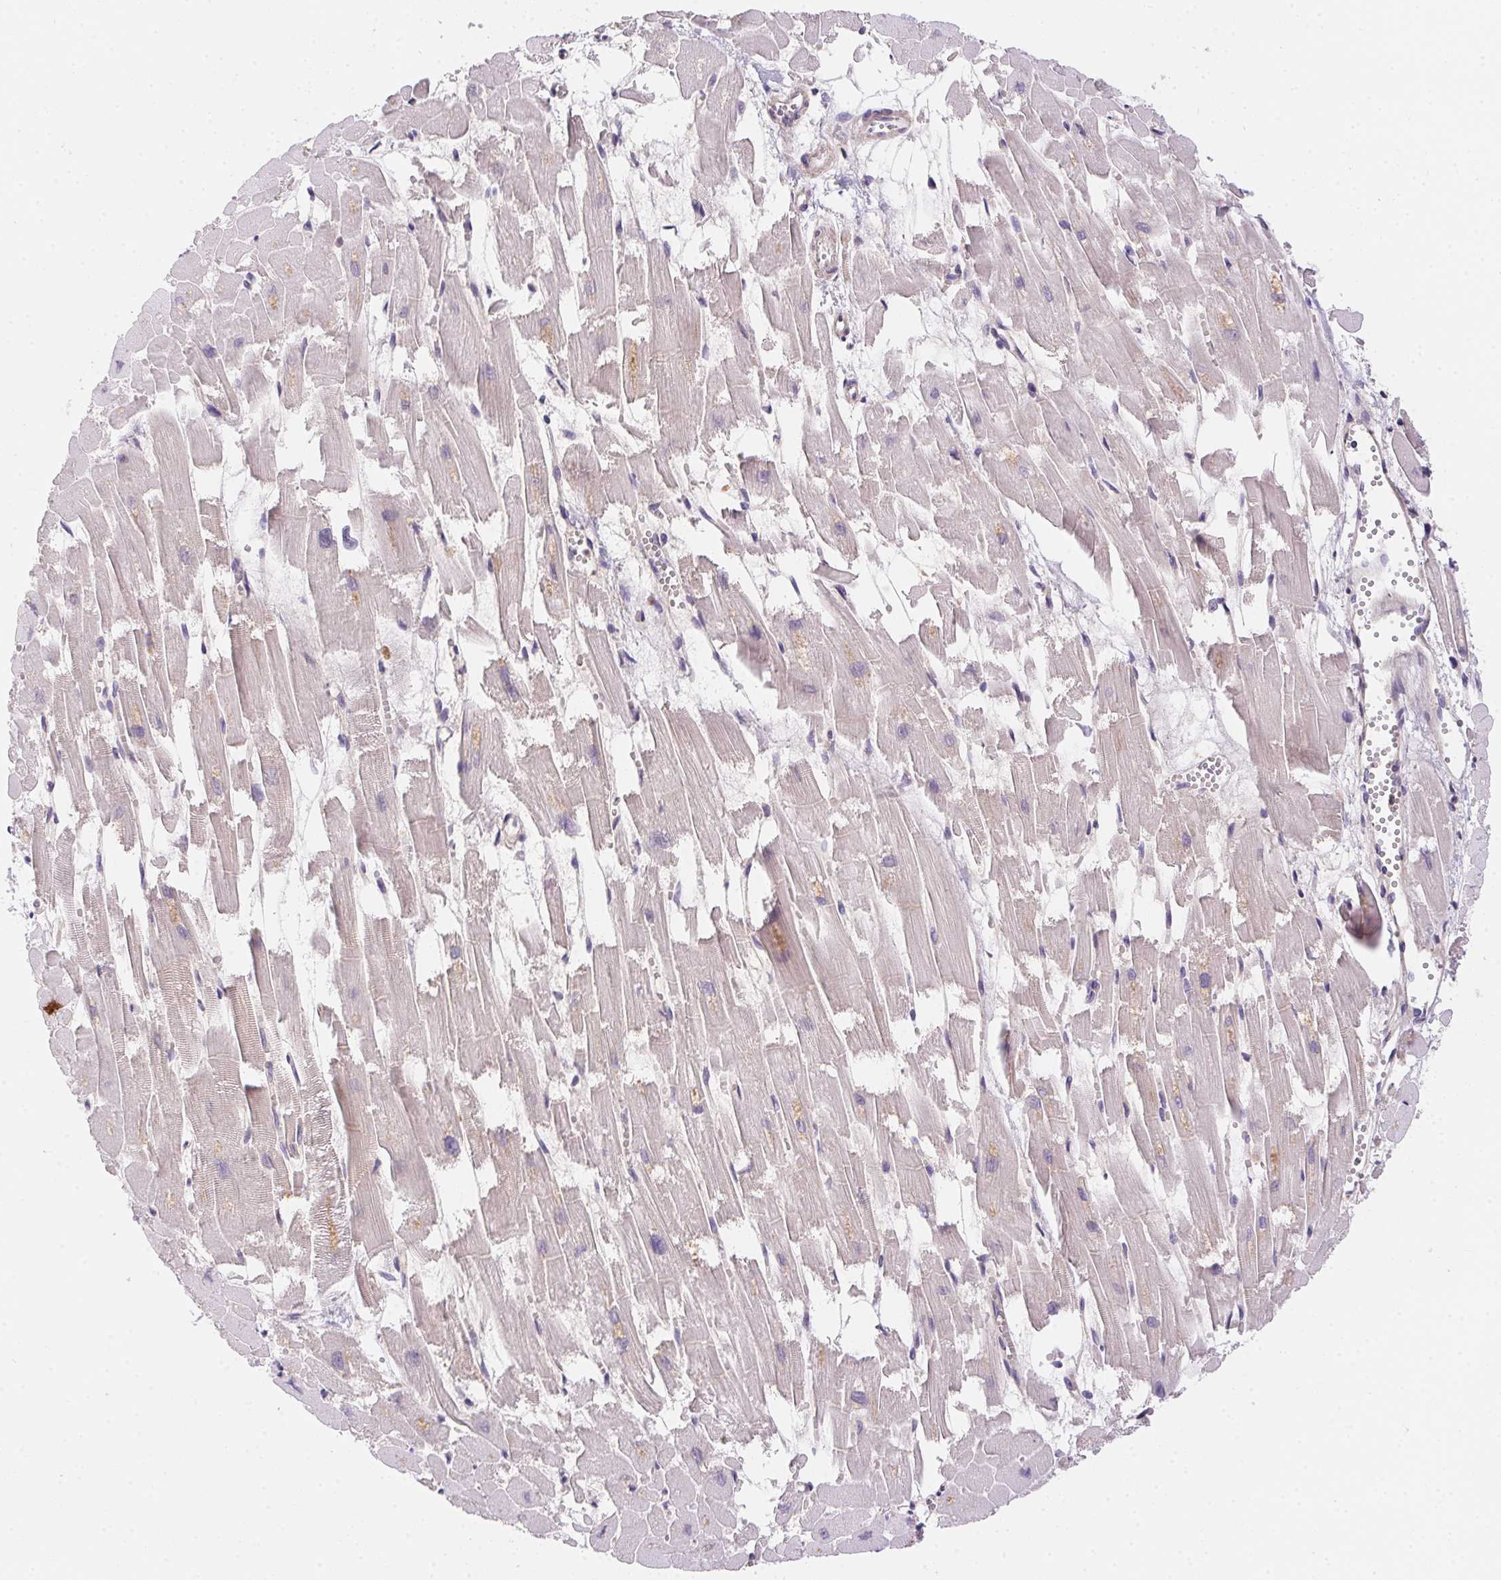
{"staining": {"intensity": "negative", "quantity": "none", "location": "none"}, "tissue": "heart muscle", "cell_type": "Cardiomyocytes", "image_type": "normal", "snomed": [{"axis": "morphology", "description": "Normal tissue, NOS"}, {"axis": "topography", "description": "Heart"}], "caption": "This is an immunohistochemistry (IHC) histopathology image of unremarkable human heart muscle. There is no expression in cardiomyocytes.", "gene": "PRKAA1", "patient": {"sex": "female", "age": 52}}